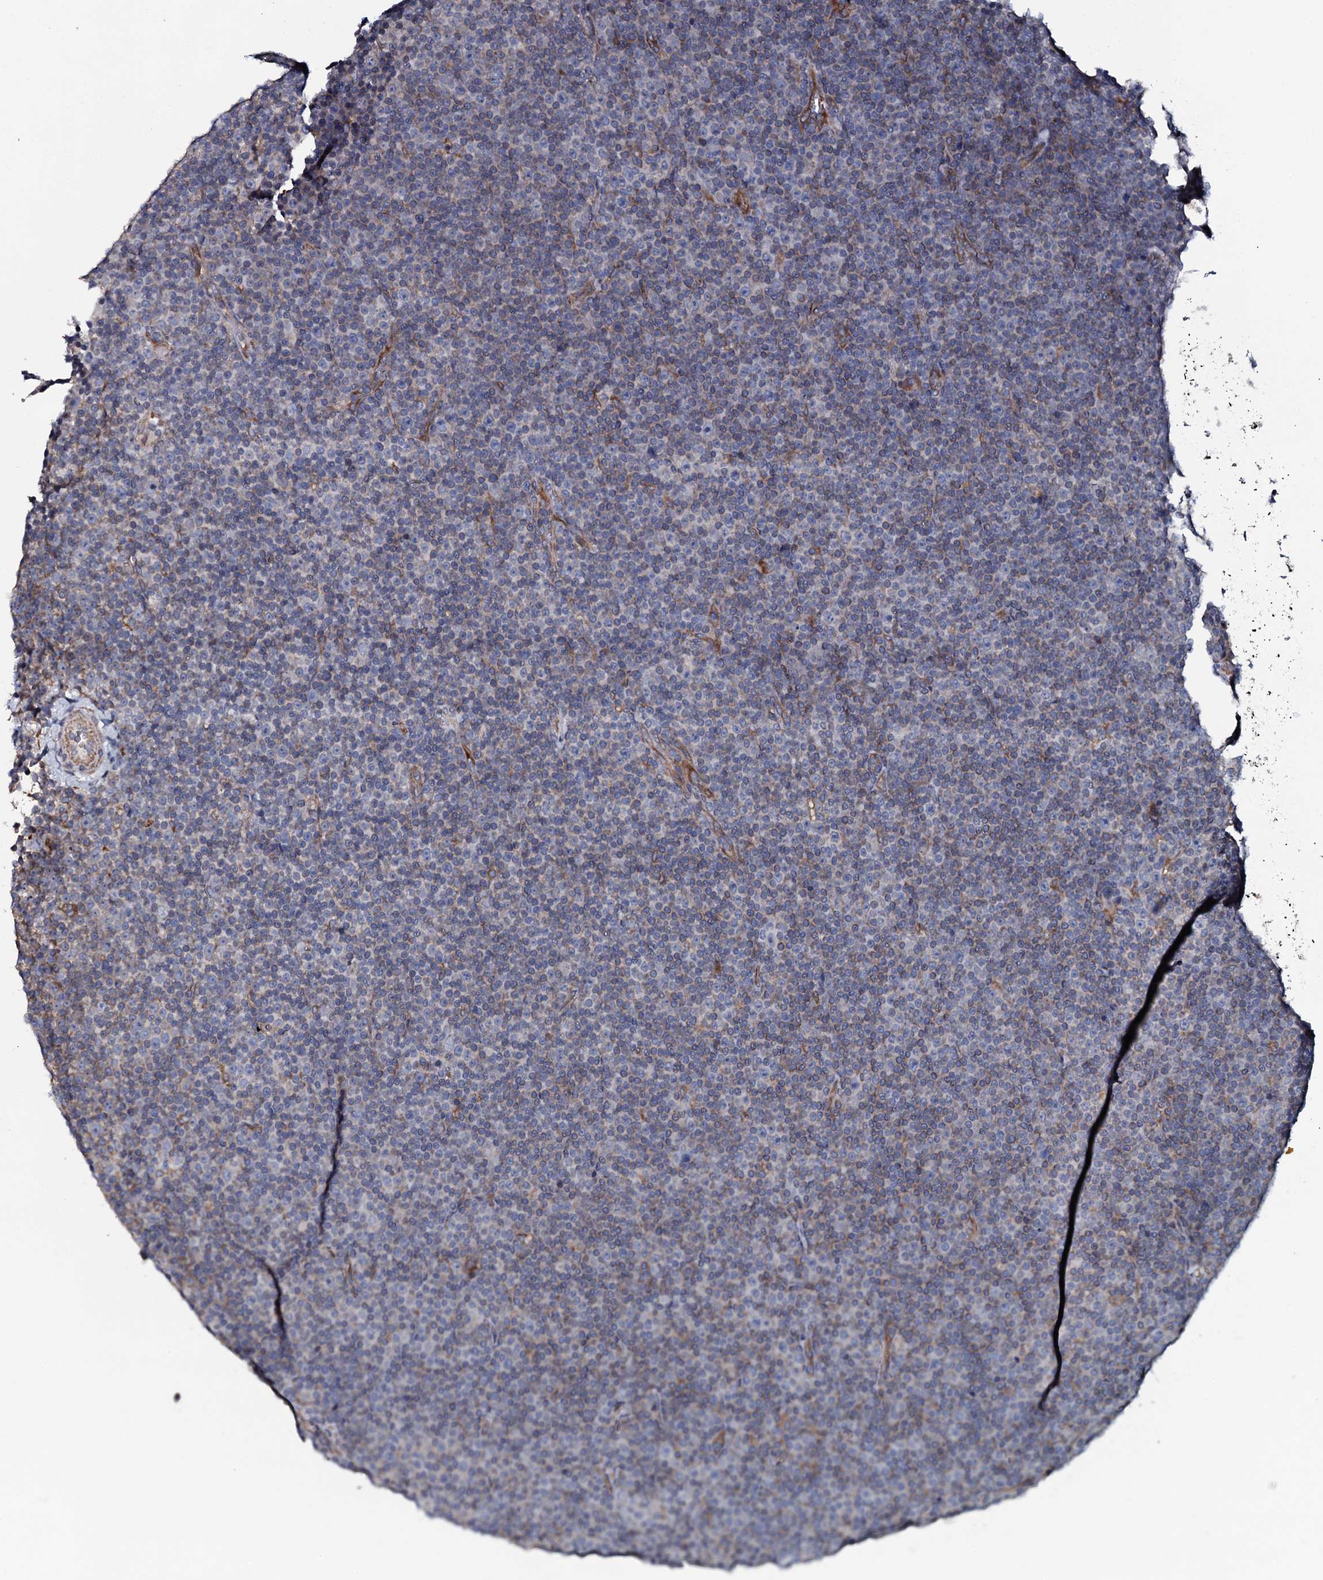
{"staining": {"intensity": "weak", "quantity": "25%-75%", "location": "cytoplasmic/membranous"}, "tissue": "lymphoma", "cell_type": "Tumor cells", "image_type": "cancer", "snomed": [{"axis": "morphology", "description": "Malignant lymphoma, non-Hodgkin's type, Low grade"}, {"axis": "topography", "description": "Lymph node"}], "caption": "This image shows malignant lymphoma, non-Hodgkin's type (low-grade) stained with immunohistochemistry to label a protein in brown. The cytoplasmic/membranous of tumor cells show weak positivity for the protein. Nuclei are counter-stained blue.", "gene": "TMEM151A", "patient": {"sex": "female", "age": 67}}